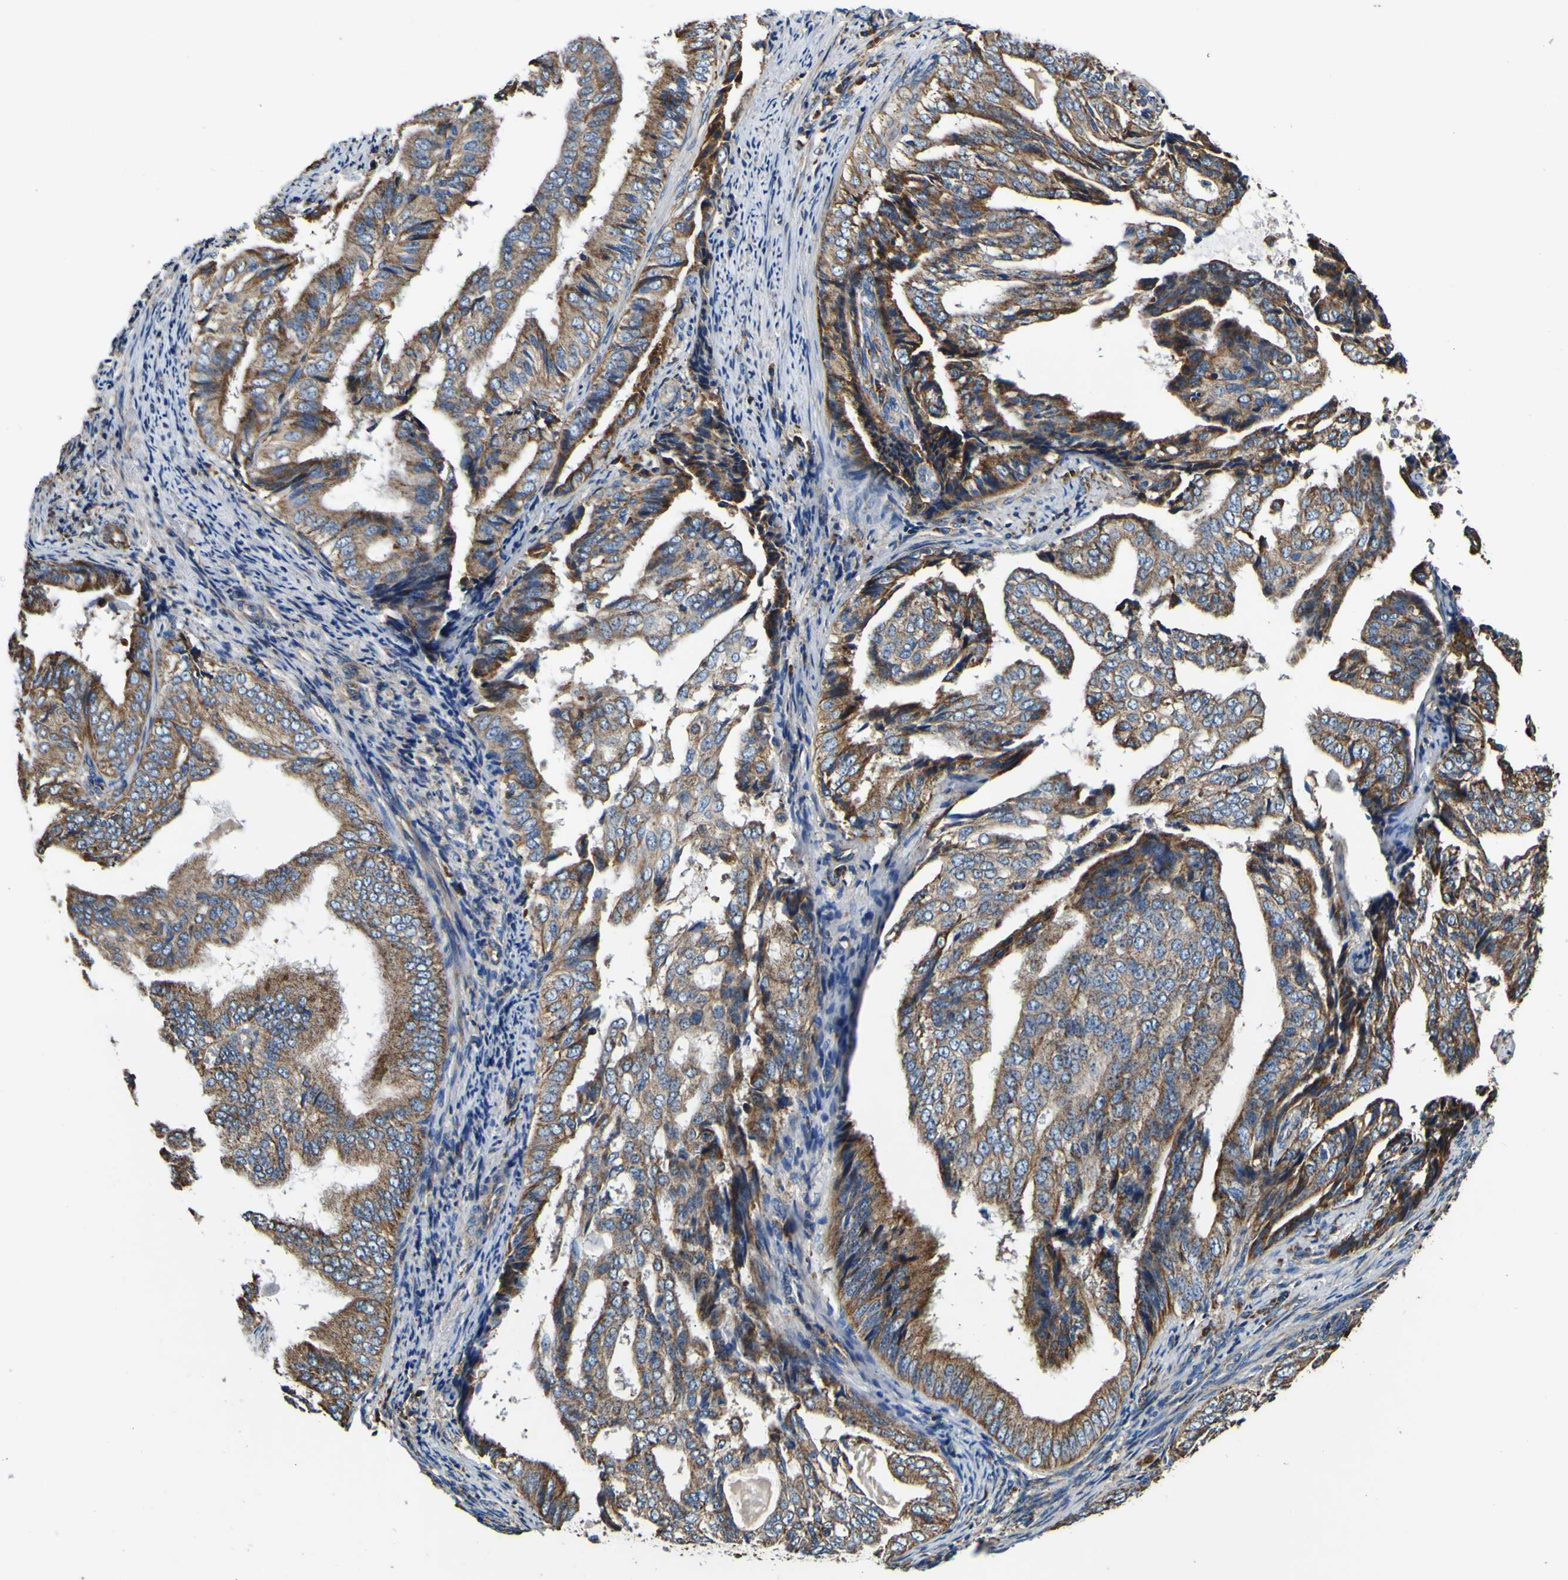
{"staining": {"intensity": "moderate", "quantity": ">75%", "location": "cytoplasmic/membranous"}, "tissue": "endometrial cancer", "cell_type": "Tumor cells", "image_type": "cancer", "snomed": [{"axis": "morphology", "description": "Adenocarcinoma, NOS"}, {"axis": "topography", "description": "Endometrium"}], "caption": "Immunohistochemical staining of adenocarcinoma (endometrial) shows medium levels of moderate cytoplasmic/membranous protein positivity in approximately >75% of tumor cells.", "gene": "INPP5A", "patient": {"sex": "female", "age": 58}}